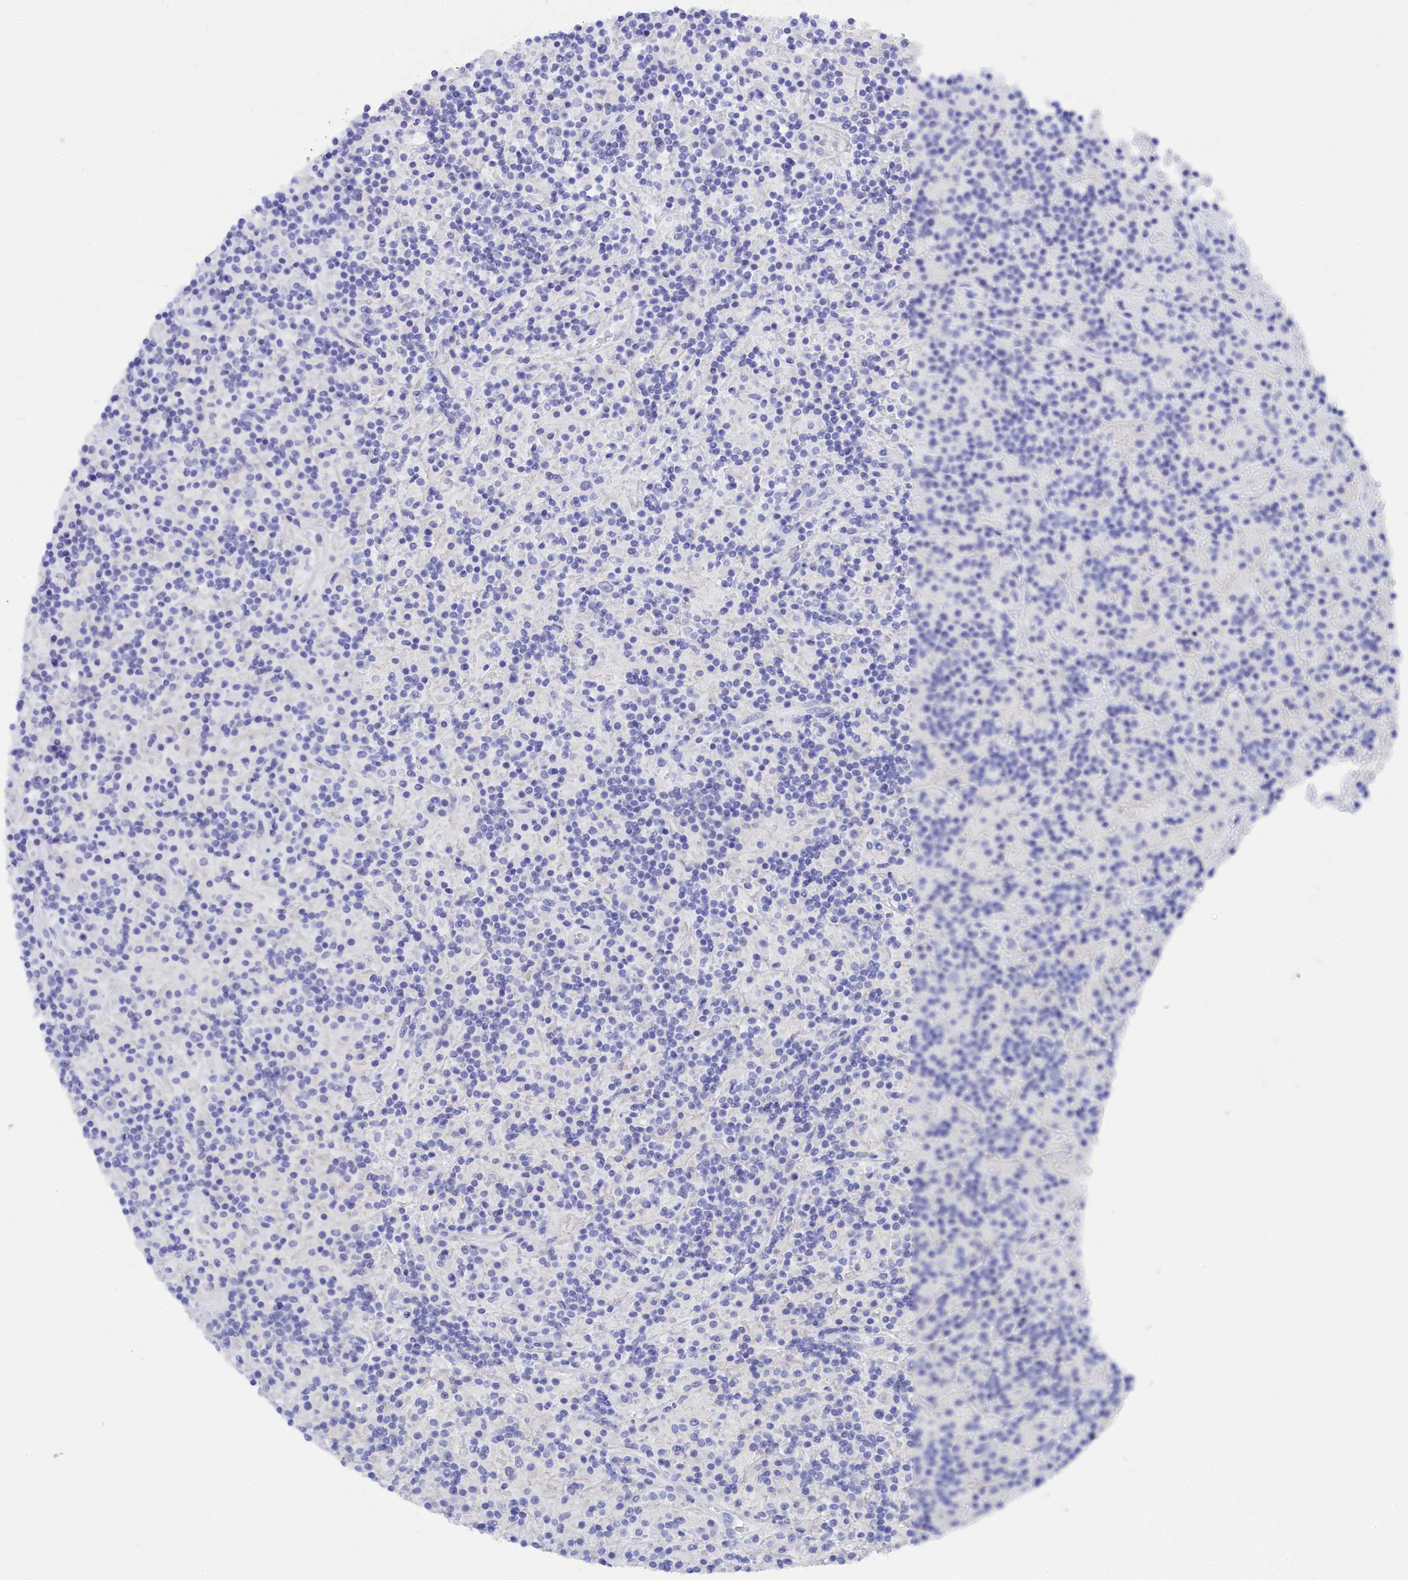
{"staining": {"intensity": "negative", "quantity": "none", "location": "none"}, "tissue": "lymphoma", "cell_type": "Tumor cells", "image_type": "cancer", "snomed": [{"axis": "morphology", "description": "Hodgkin's disease, NOS"}, {"axis": "topography", "description": "Lymph node"}], "caption": "Tumor cells are negative for brown protein staining in lymphoma.", "gene": "TRIM10", "patient": {"sex": "male", "age": 70}}